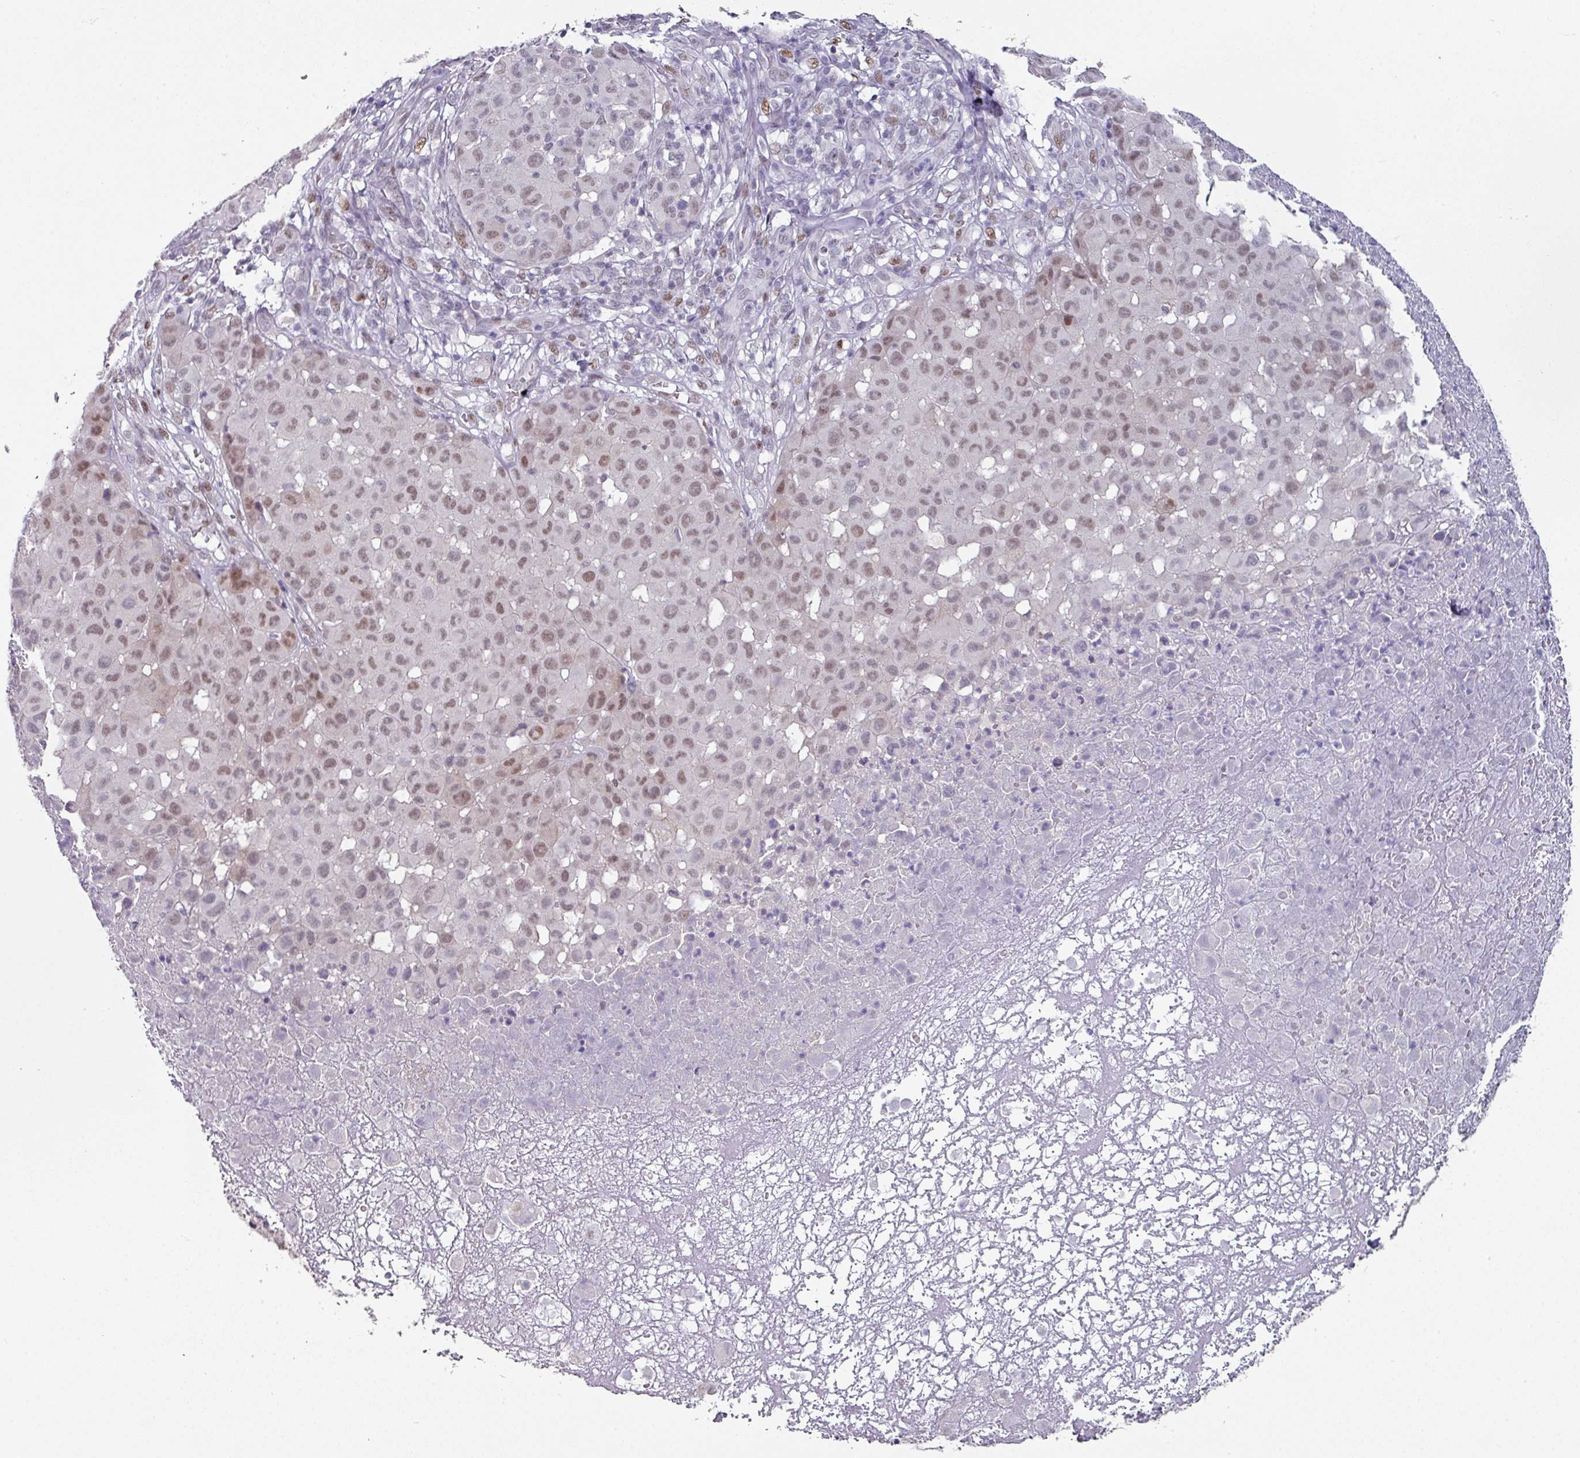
{"staining": {"intensity": "moderate", "quantity": ">75%", "location": "nuclear"}, "tissue": "melanoma", "cell_type": "Tumor cells", "image_type": "cancer", "snomed": [{"axis": "morphology", "description": "Malignant melanoma, NOS"}, {"axis": "topography", "description": "Skin"}], "caption": "Tumor cells reveal moderate nuclear staining in approximately >75% of cells in malignant melanoma.", "gene": "ELK1", "patient": {"sex": "male", "age": 73}}